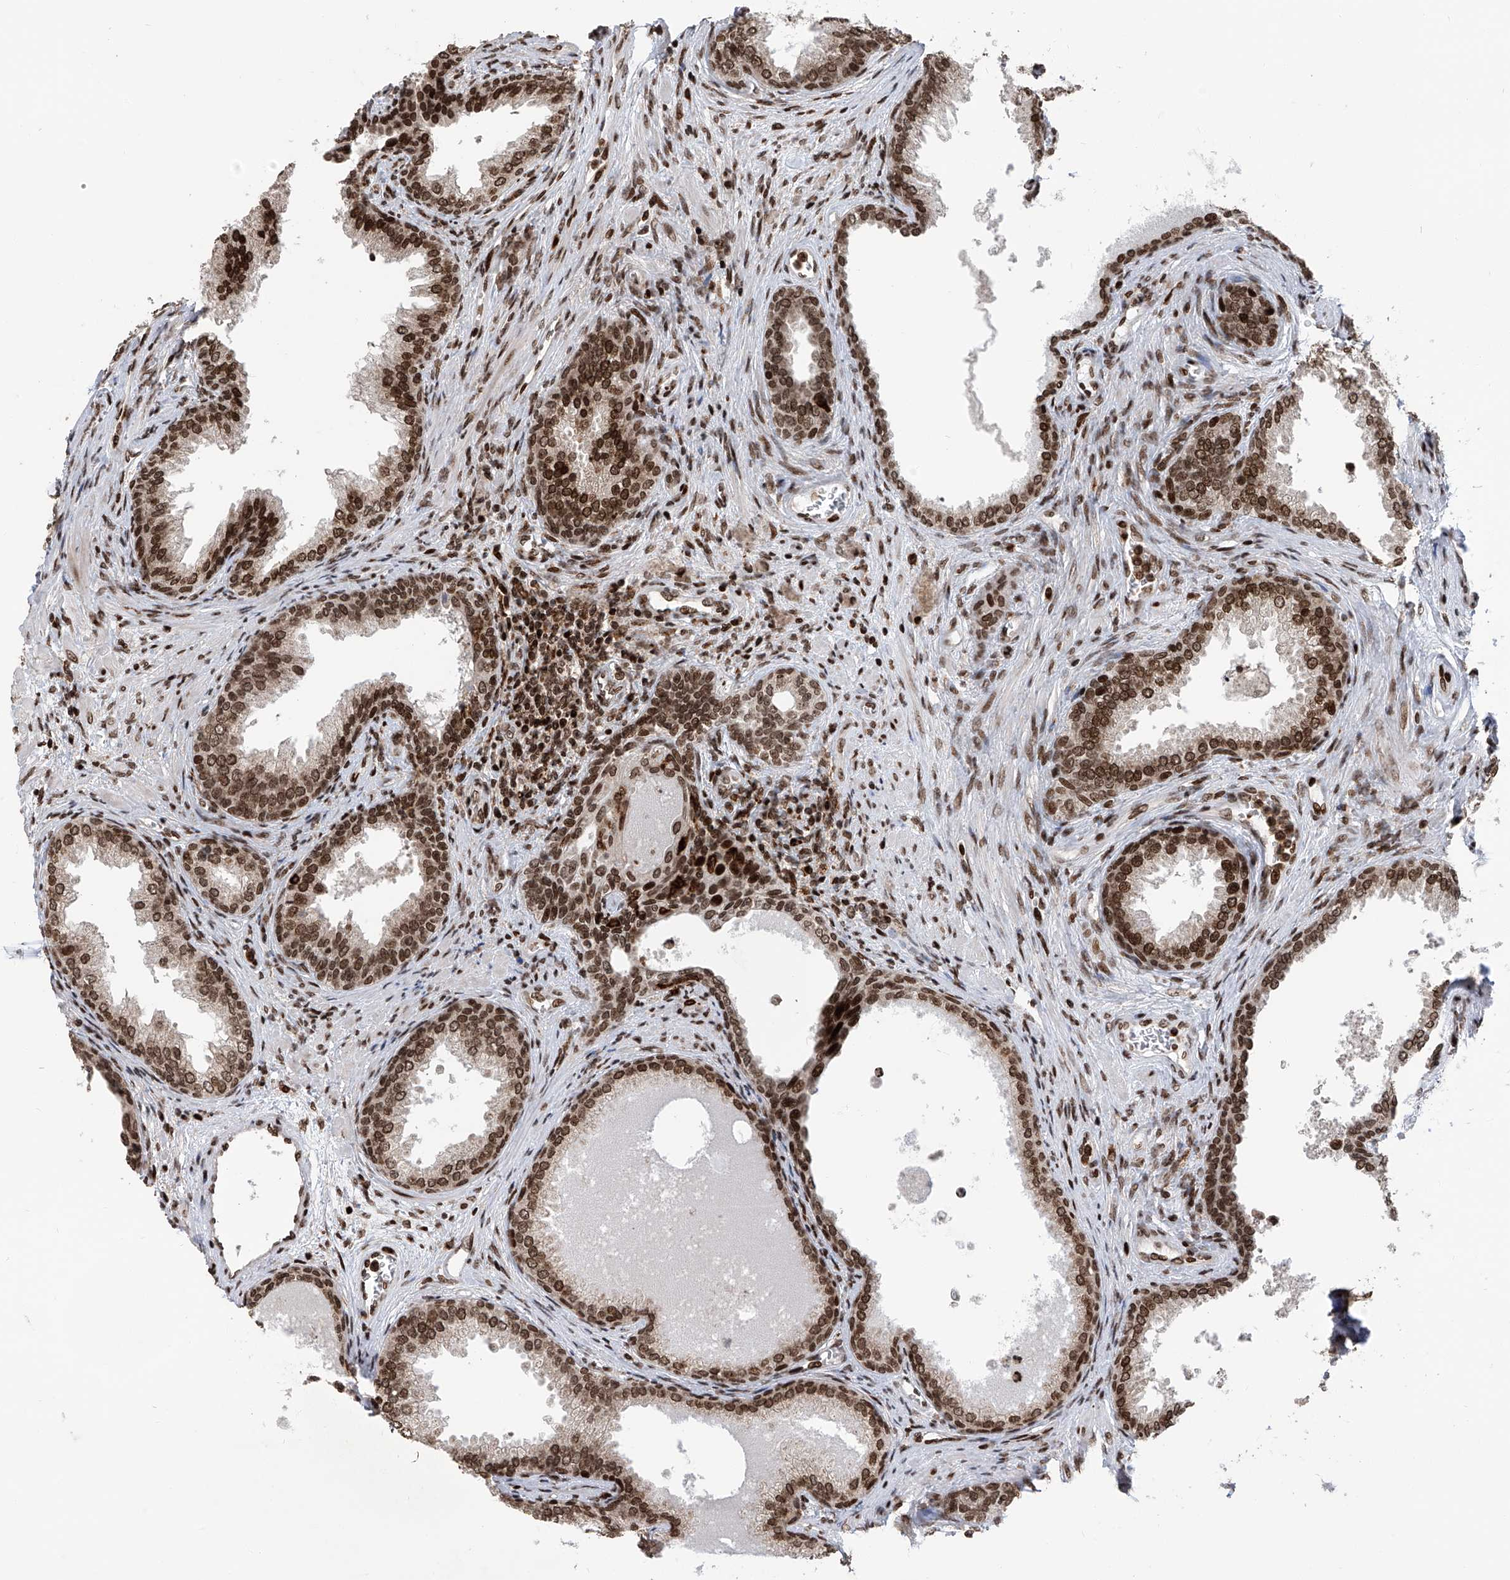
{"staining": {"intensity": "strong", "quantity": ">75%", "location": "nuclear"}, "tissue": "prostate", "cell_type": "Glandular cells", "image_type": "normal", "snomed": [{"axis": "morphology", "description": "Normal tissue, NOS"}, {"axis": "topography", "description": "Prostate"}], "caption": "DAB (3,3'-diaminobenzidine) immunohistochemical staining of unremarkable prostate displays strong nuclear protein positivity in about >75% of glandular cells. The staining was performed using DAB to visualize the protein expression in brown, while the nuclei were stained in blue with hematoxylin (Magnification: 20x).", "gene": "PAK1IP1", "patient": {"sex": "male", "age": 76}}